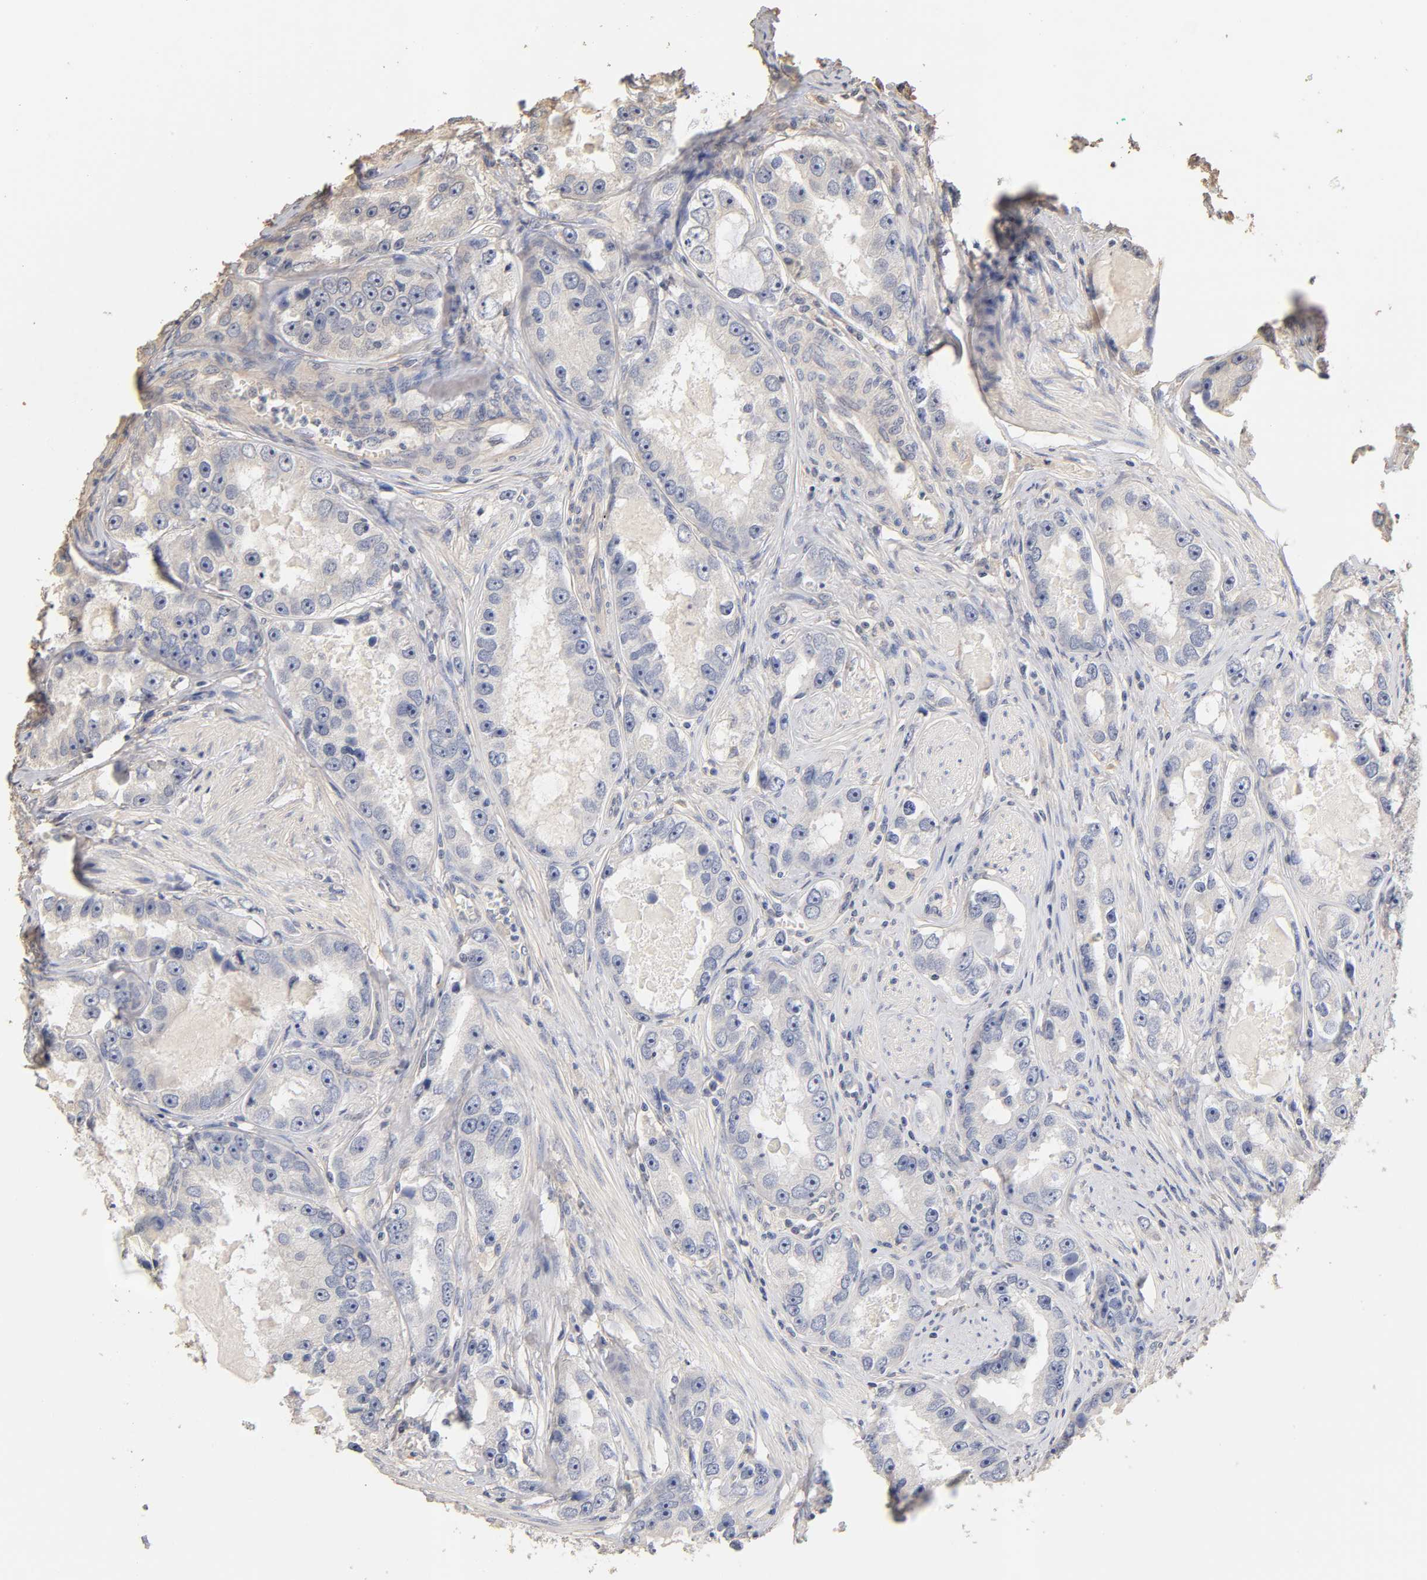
{"staining": {"intensity": "negative", "quantity": "none", "location": "none"}, "tissue": "prostate cancer", "cell_type": "Tumor cells", "image_type": "cancer", "snomed": [{"axis": "morphology", "description": "Adenocarcinoma, High grade"}, {"axis": "topography", "description": "Prostate"}], "caption": "Prostate cancer (high-grade adenocarcinoma) was stained to show a protein in brown. There is no significant expression in tumor cells. The staining is performed using DAB (3,3'-diaminobenzidine) brown chromogen with nuclei counter-stained in using hematoxylin.", "gene": "VSIG4", "patient": {"sex": "male", "age": 63}}